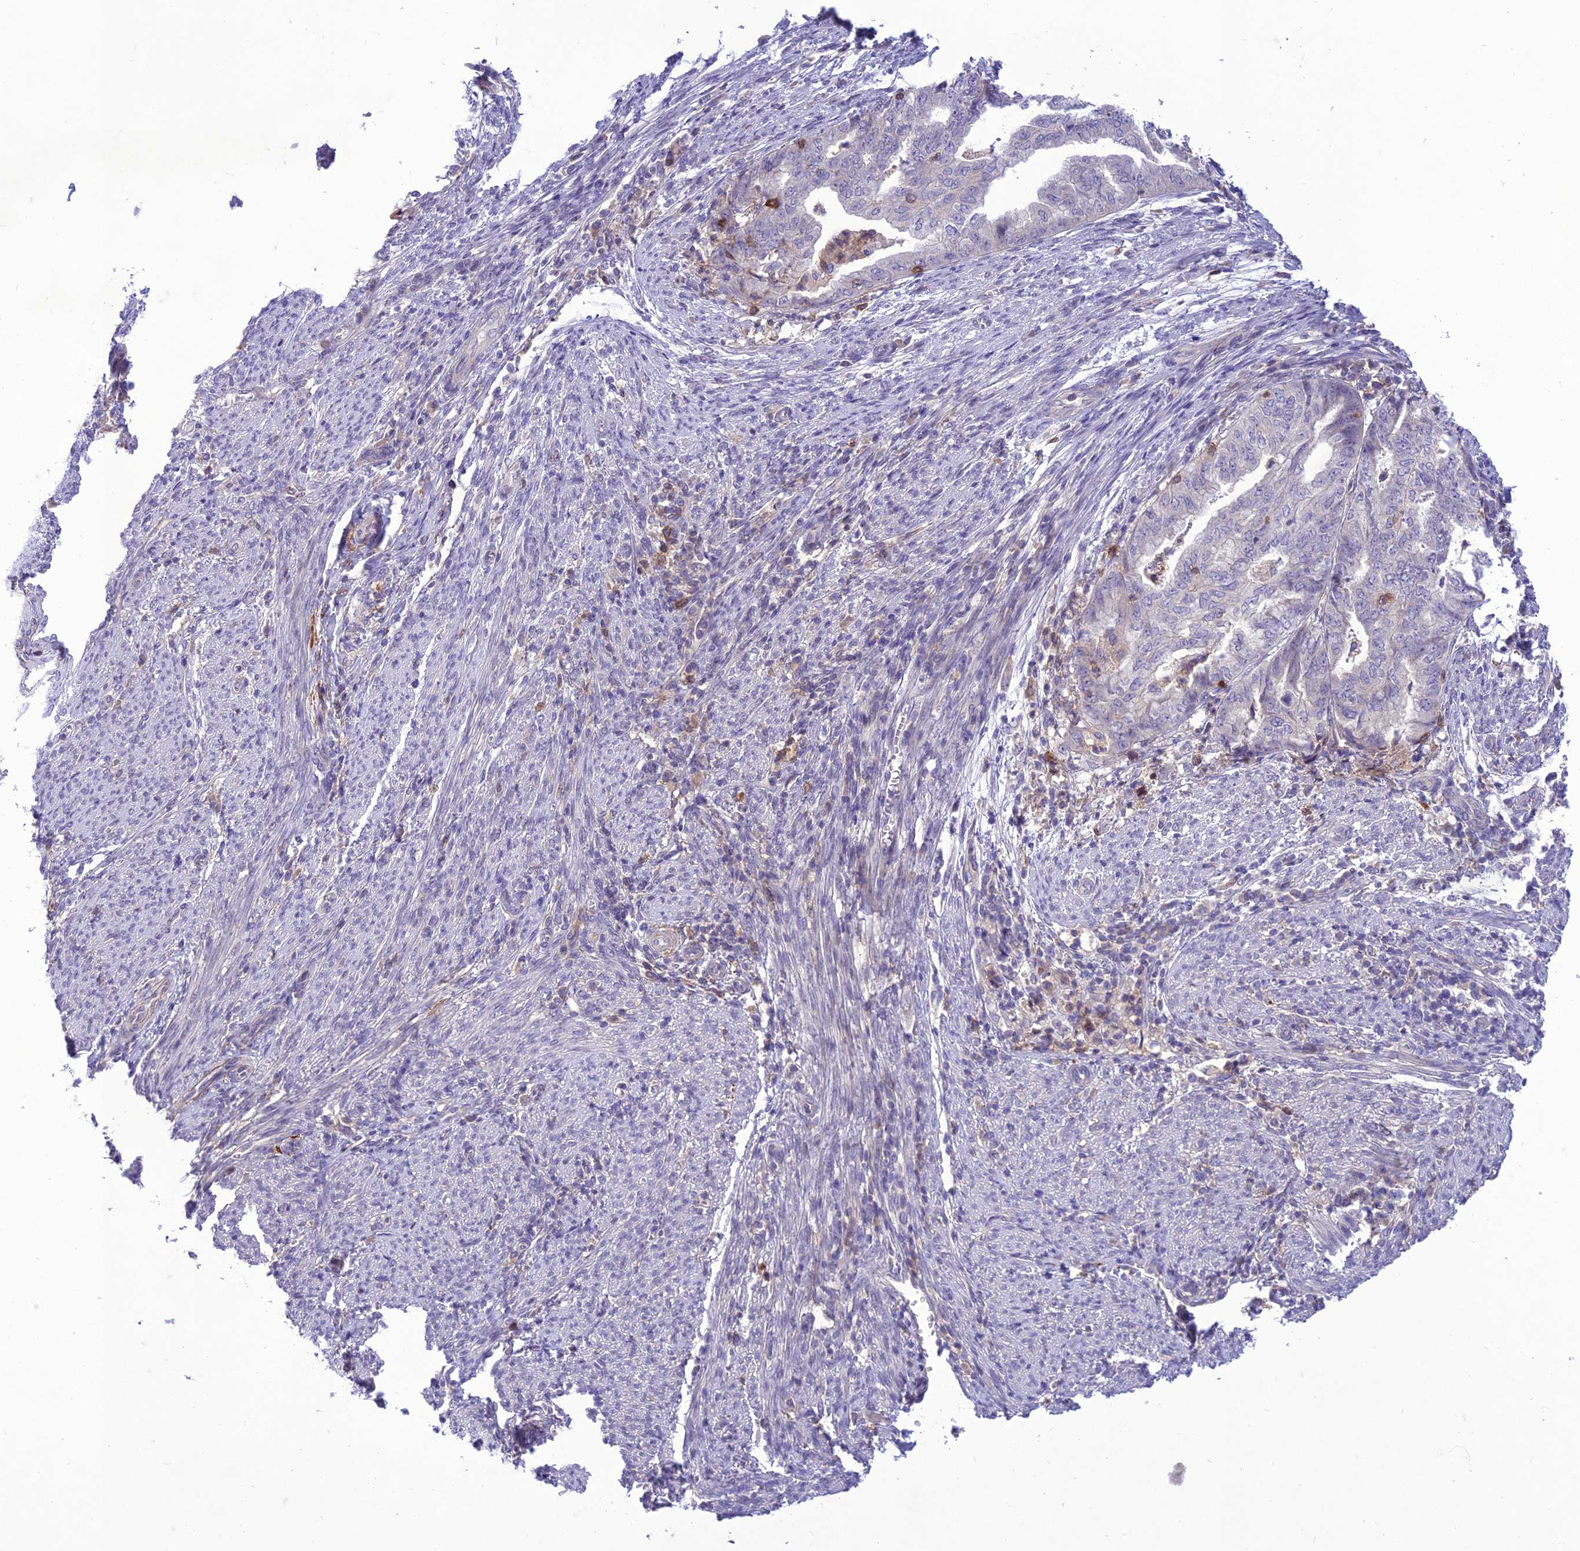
{"staining": {"intensity": "negative", "quantity": "none", "location": "none"}, "tissue": "endometrial cancer", "cell_type": "Tumor cells", "image_type": "cancer", "snomed": [{"axis": "morphology", "description": "Adenocarcinoma, NOS"}, {"axis": "topography", "description": "Endometrium"}], "caption": "IHC of human adenocarcinoma (endometrial) demonstrates no staining in tumor cells.", "gene": "ITGAE", "patient": {"sex": "female", "age": 79}}